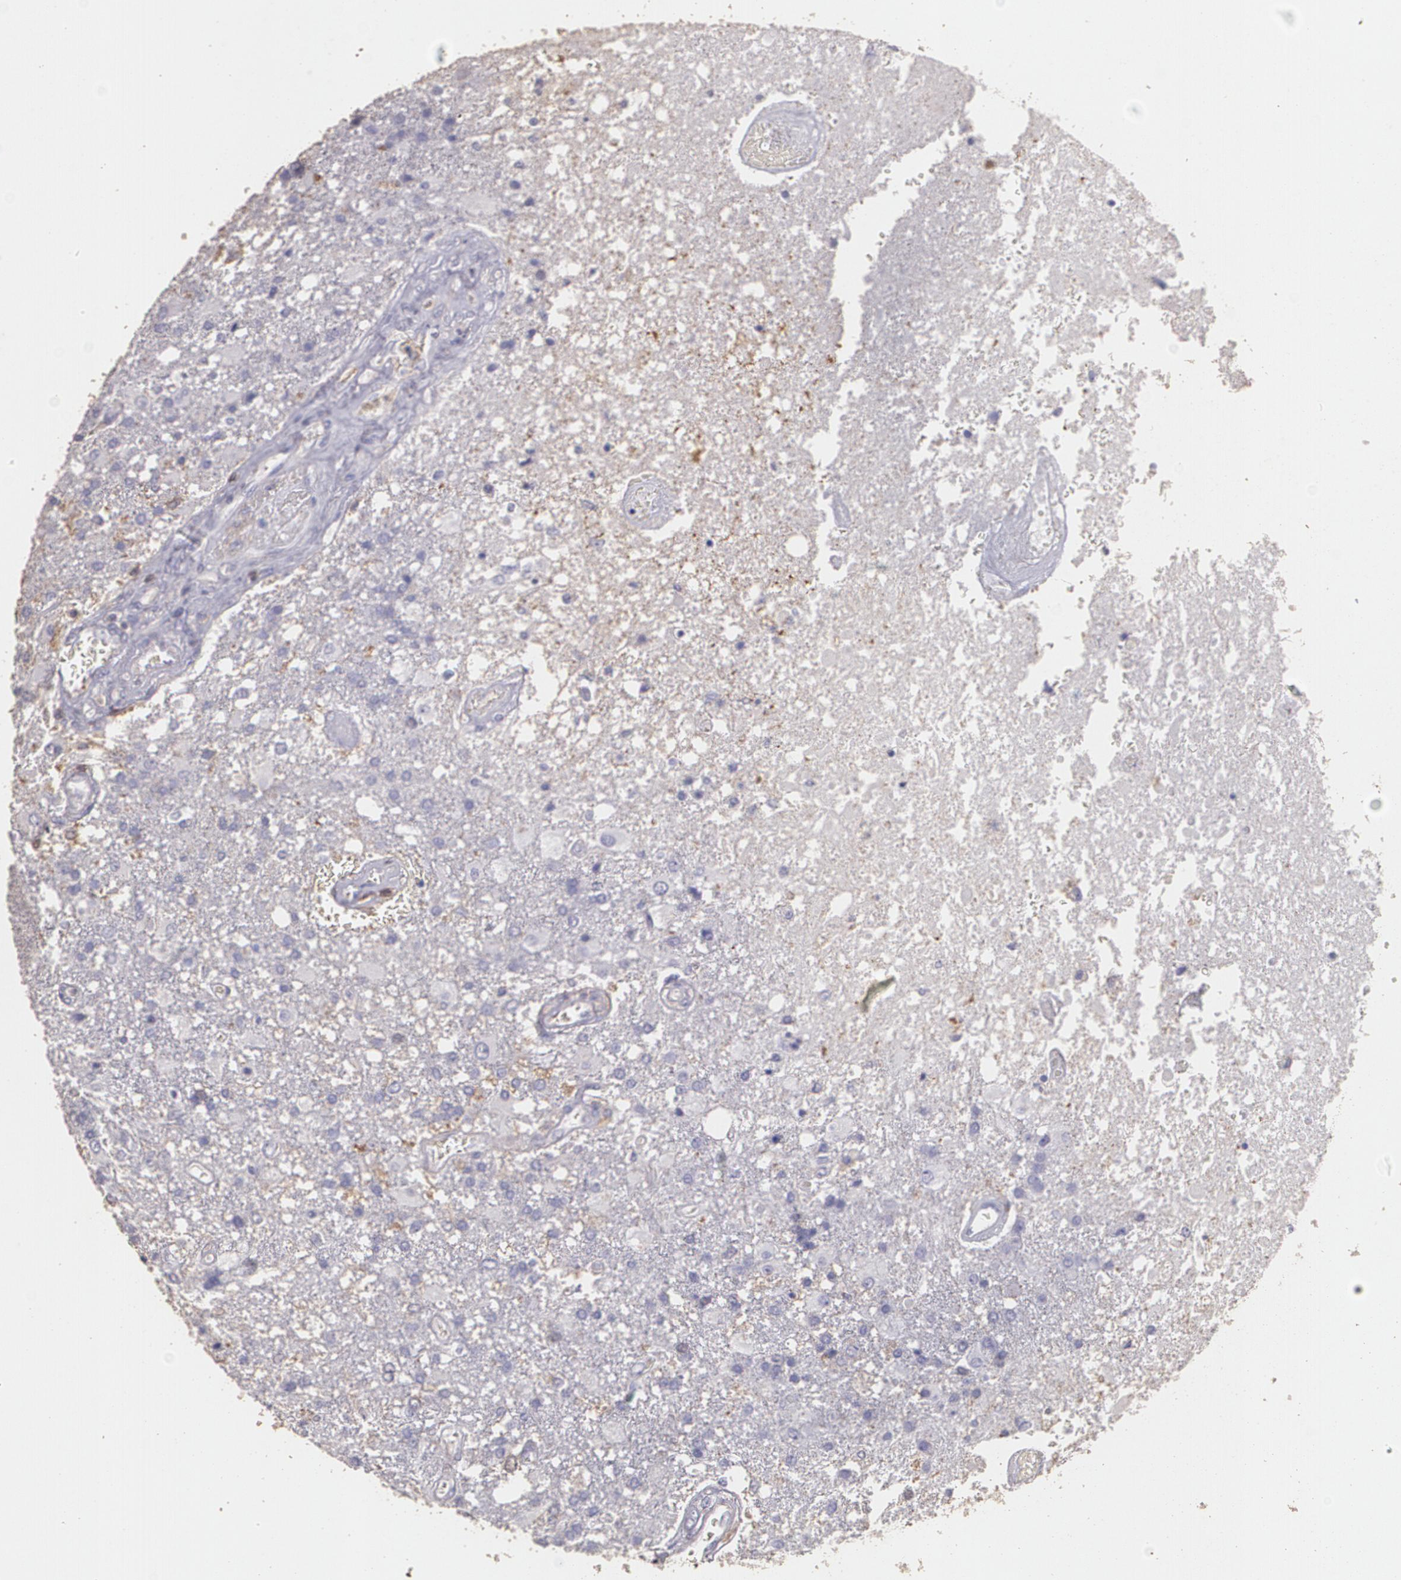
{"staining": {"intensity": "negative", "quantity": "none", "location": "none"}, "tissue": "glioma", "cell_type": "Tumor cells", "image_type": "cancer", "snomed": [{"axis": "morphology", "description": "Glioma, malignant, High grade"}, {"axis": "topography", "description": "Cerebral cortex"}], "caption": "DAB immunohistochemical staining of human high-grade glioma (malignant) demonstrates no significant positivity in tumor cells.", "gene": "TGFBR1", "patient": {"sex": "male", "age": 79}}